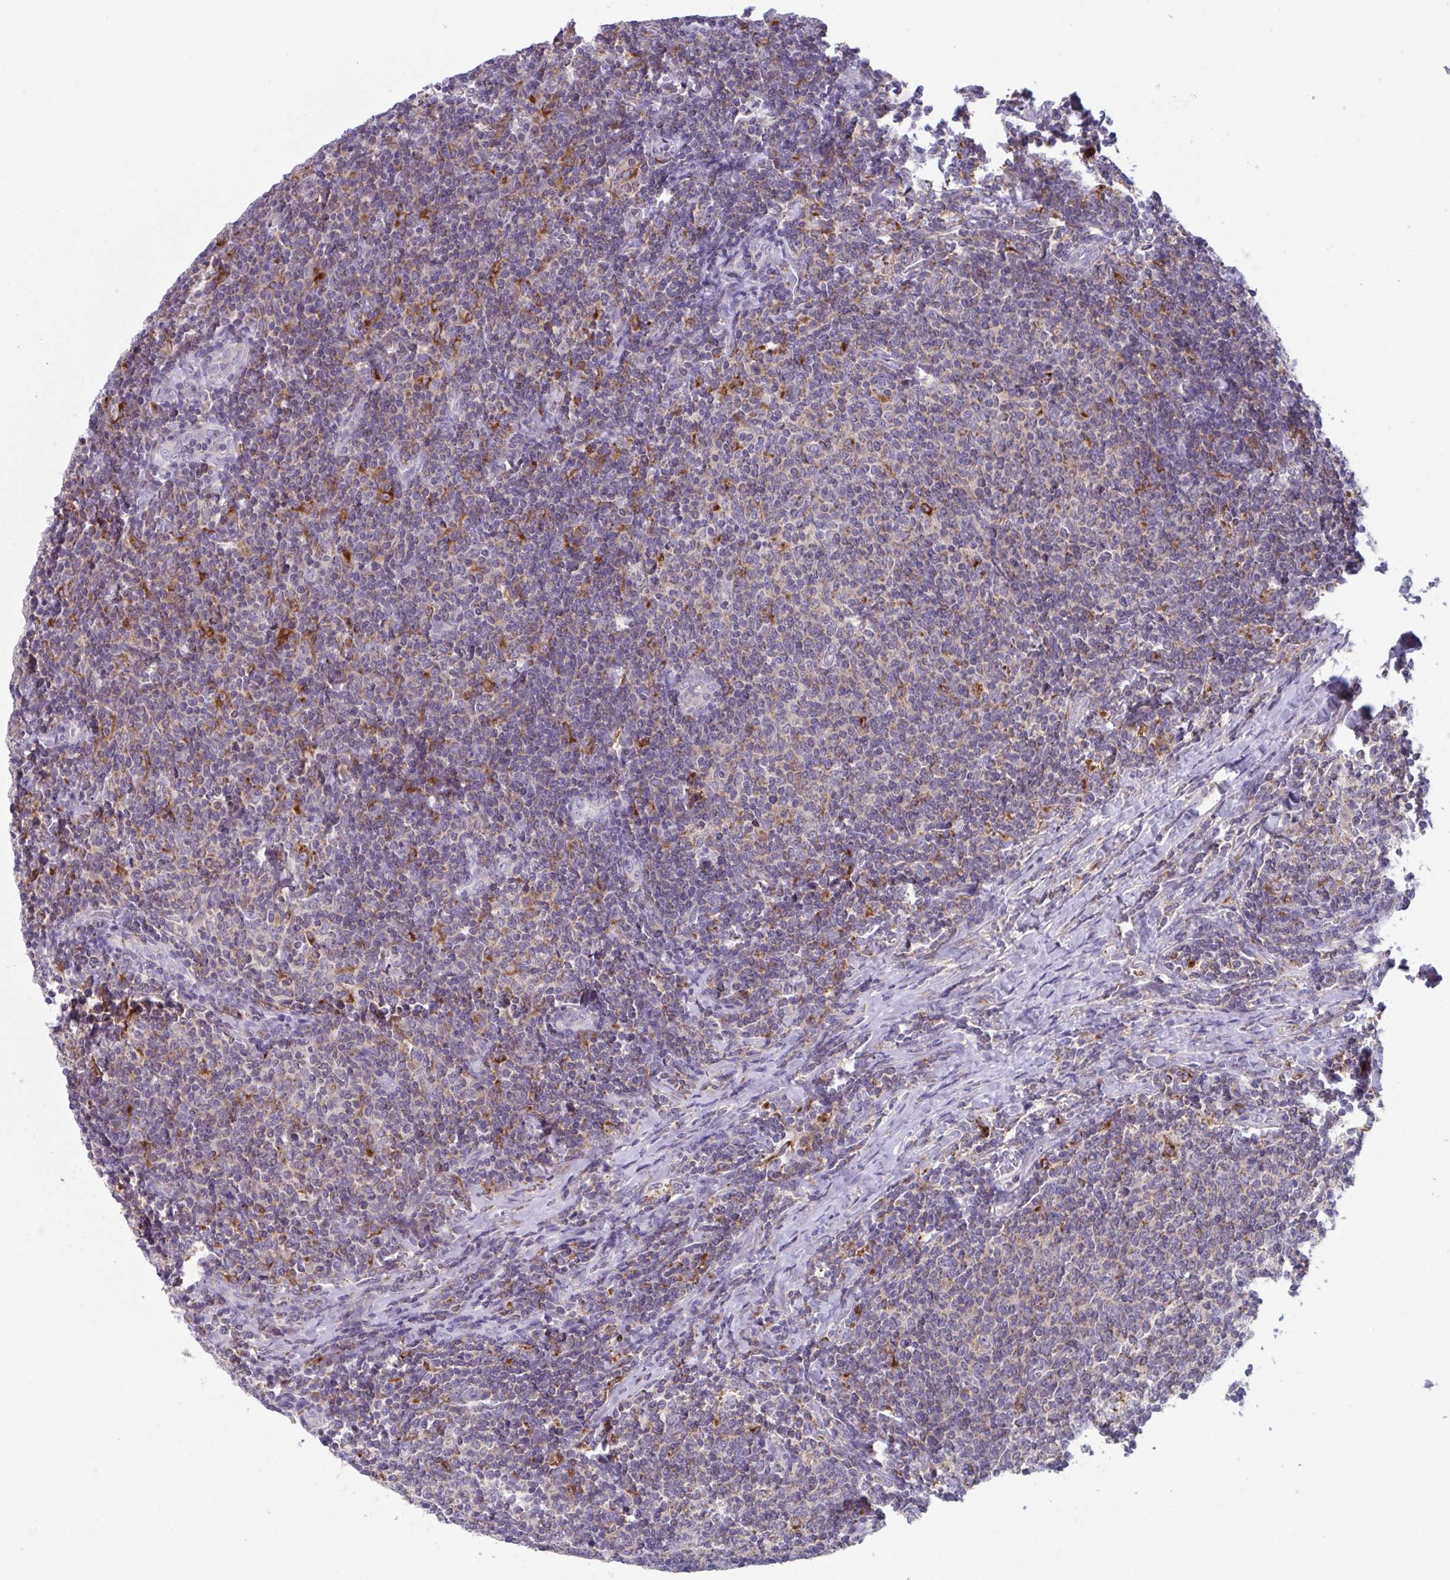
{"staining": {"intensity": "negative", "quantity": "none", "location": "none"}, "tissue": "lymphoma", "cell_type": "Tumor cells", "image_type": "cancer", "snomed": [{"axis": "morphology", "description": "Malignant lymphoma, non-Hodgkin's type, Low grade"}, {"axis": "topography", "description": "Lymph node"}], "caption": "Tumor cells show no significant staining in lymphoma. (Stains: DAB IHC with hematoxylin counter stain, Microscopy: brightfield microscopy at high magnification).", "gene": "NIPSNAP1", "patient": {"sex": "male", "age": 52}}